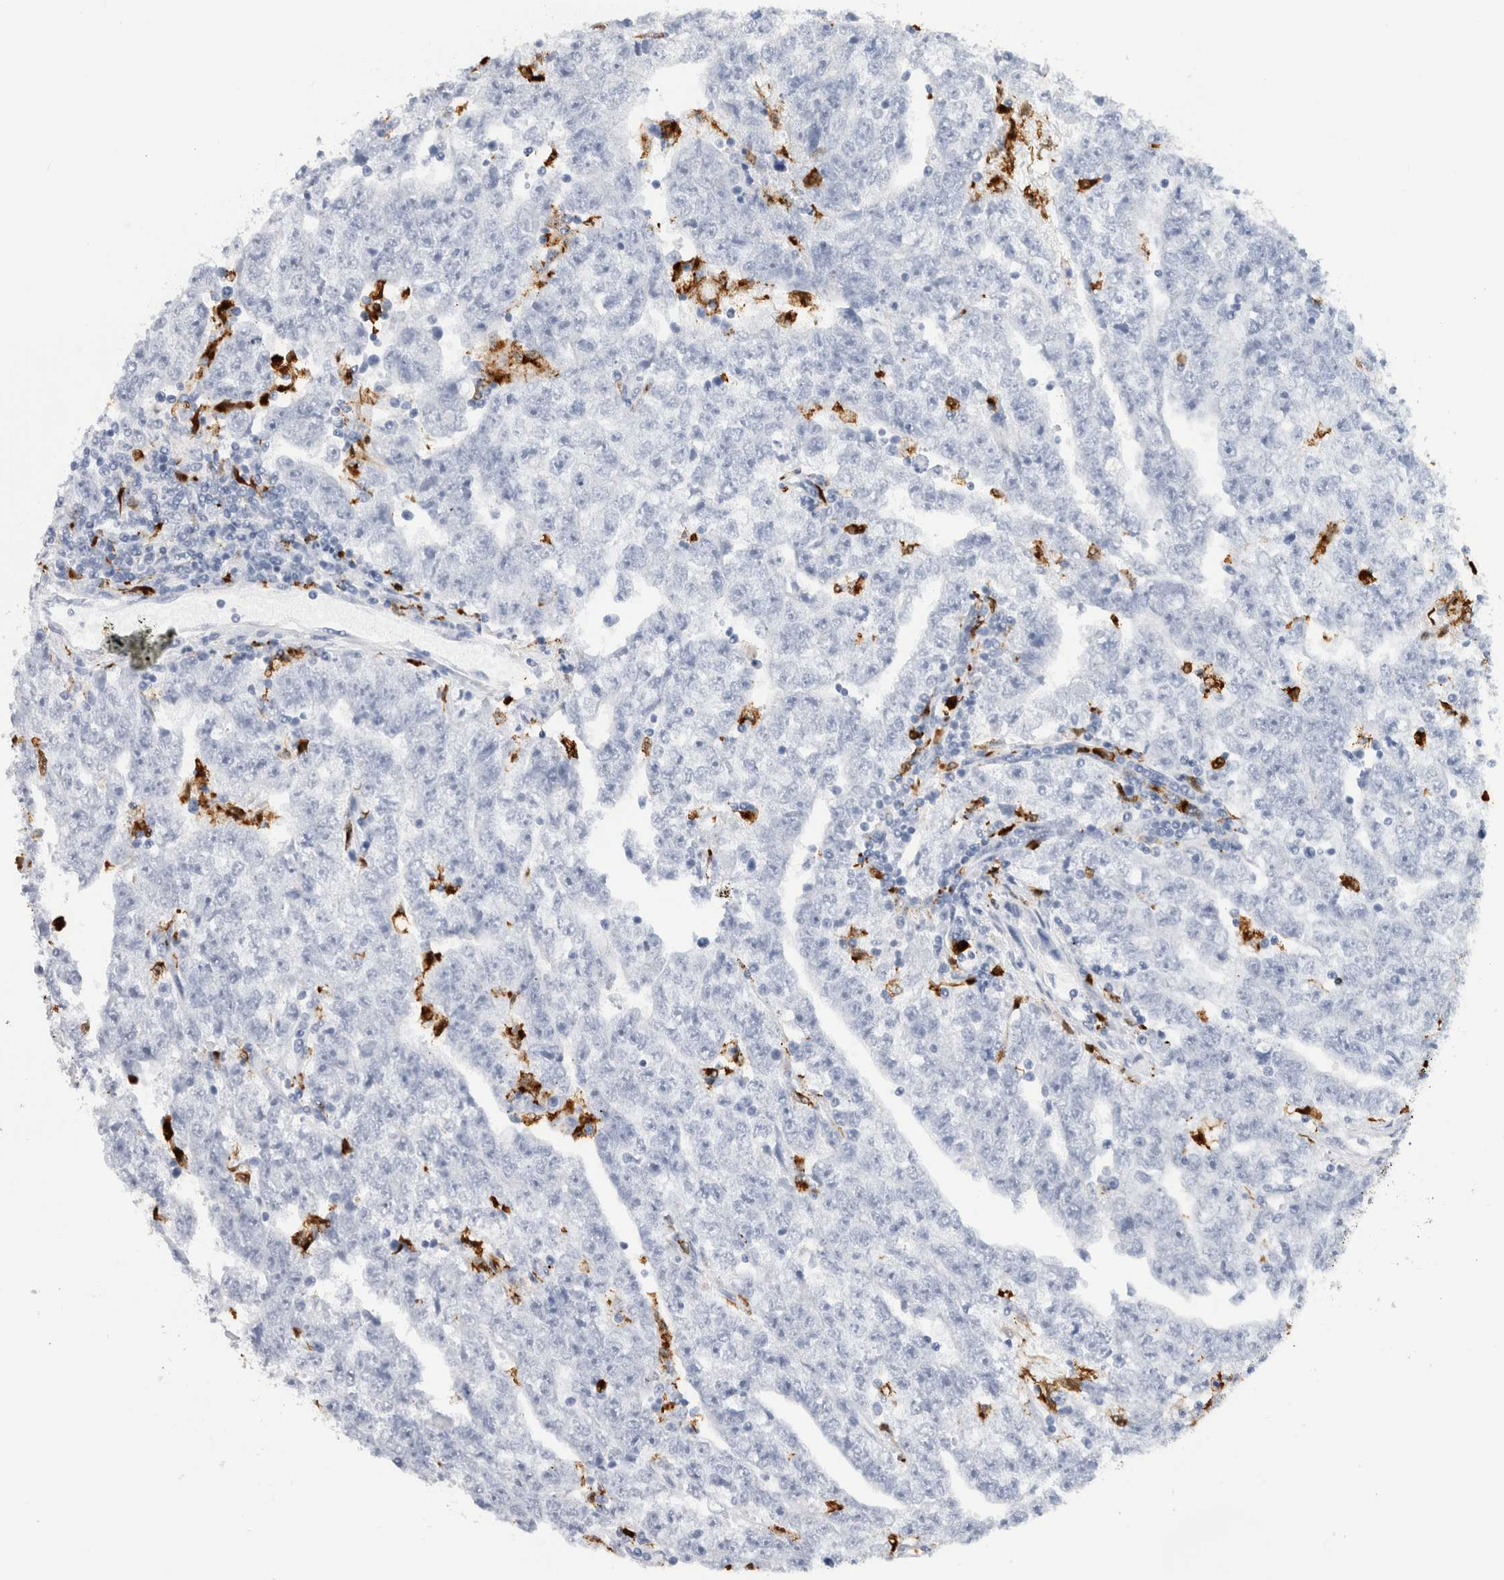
{"staining": {"intensity": "negative", "quantity": "none", "location": "none"}, "tissue": "testis cancer", "cell_type": "Tumor cells", "image_type": "cancer", "snomed": [{"axis": "morphology", "description": "Carcinoma, Embryonal, NOS"}, {"axis": "topography", "description": "Testis"}], "caption": "Embryonal carcinoma (testis) was stained to show a protein in brown. There is no significant positivity in tumor cells.", "gene": "S100A8", "patient": {"sex": "male", "age": 25}}